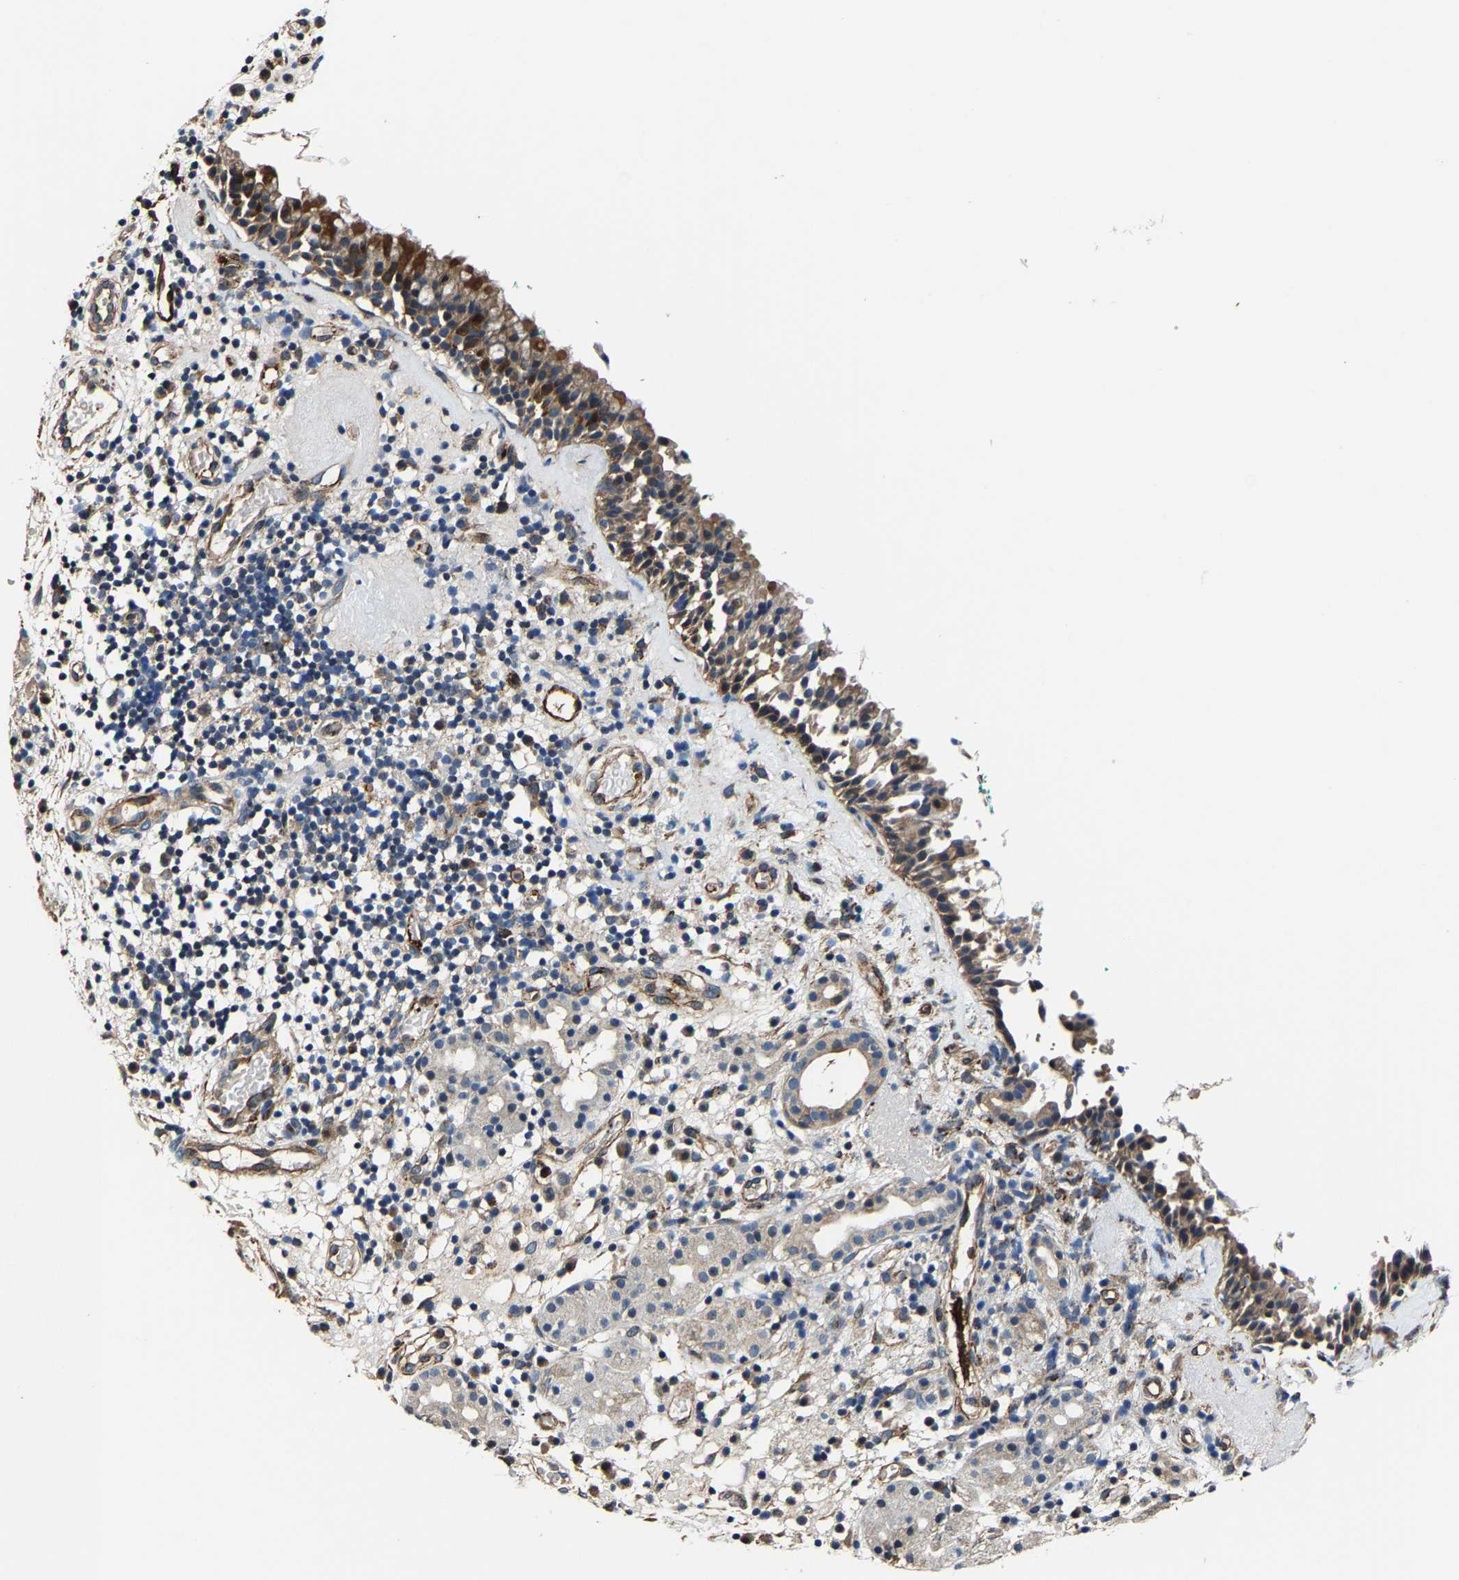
{"staining": {"intensity": "moderate", "quantity": "25%-75%", "location": "cytoplasmic/membranous"}, "tissue": "nasopharynx", "cell_type": "Respiratory epithelial cells", "image_type": "normal", "snomed": [{"axis": "morphology", "description": "Normal tissue, NOS"}, {"axis": "morphology", "description": "Basal cell carcinoma"}, {"axis": "topography", "description": "Cartilage tissue"}, {"axis": "topography", "description": "Nasopharynx"}, {"axis": "topography", "description": "Oral tissue"}], "caption": "A brown stain shows moderate cytoplasmic/membranous staining of a protein in respiratory epithelial cells of unremarkable human nasopharynx. (DAB IHC, brown staining for protein, blue staining for nuclei).", "gene": "GFRA3", "patient": {"sex": "female", "age": 77}}